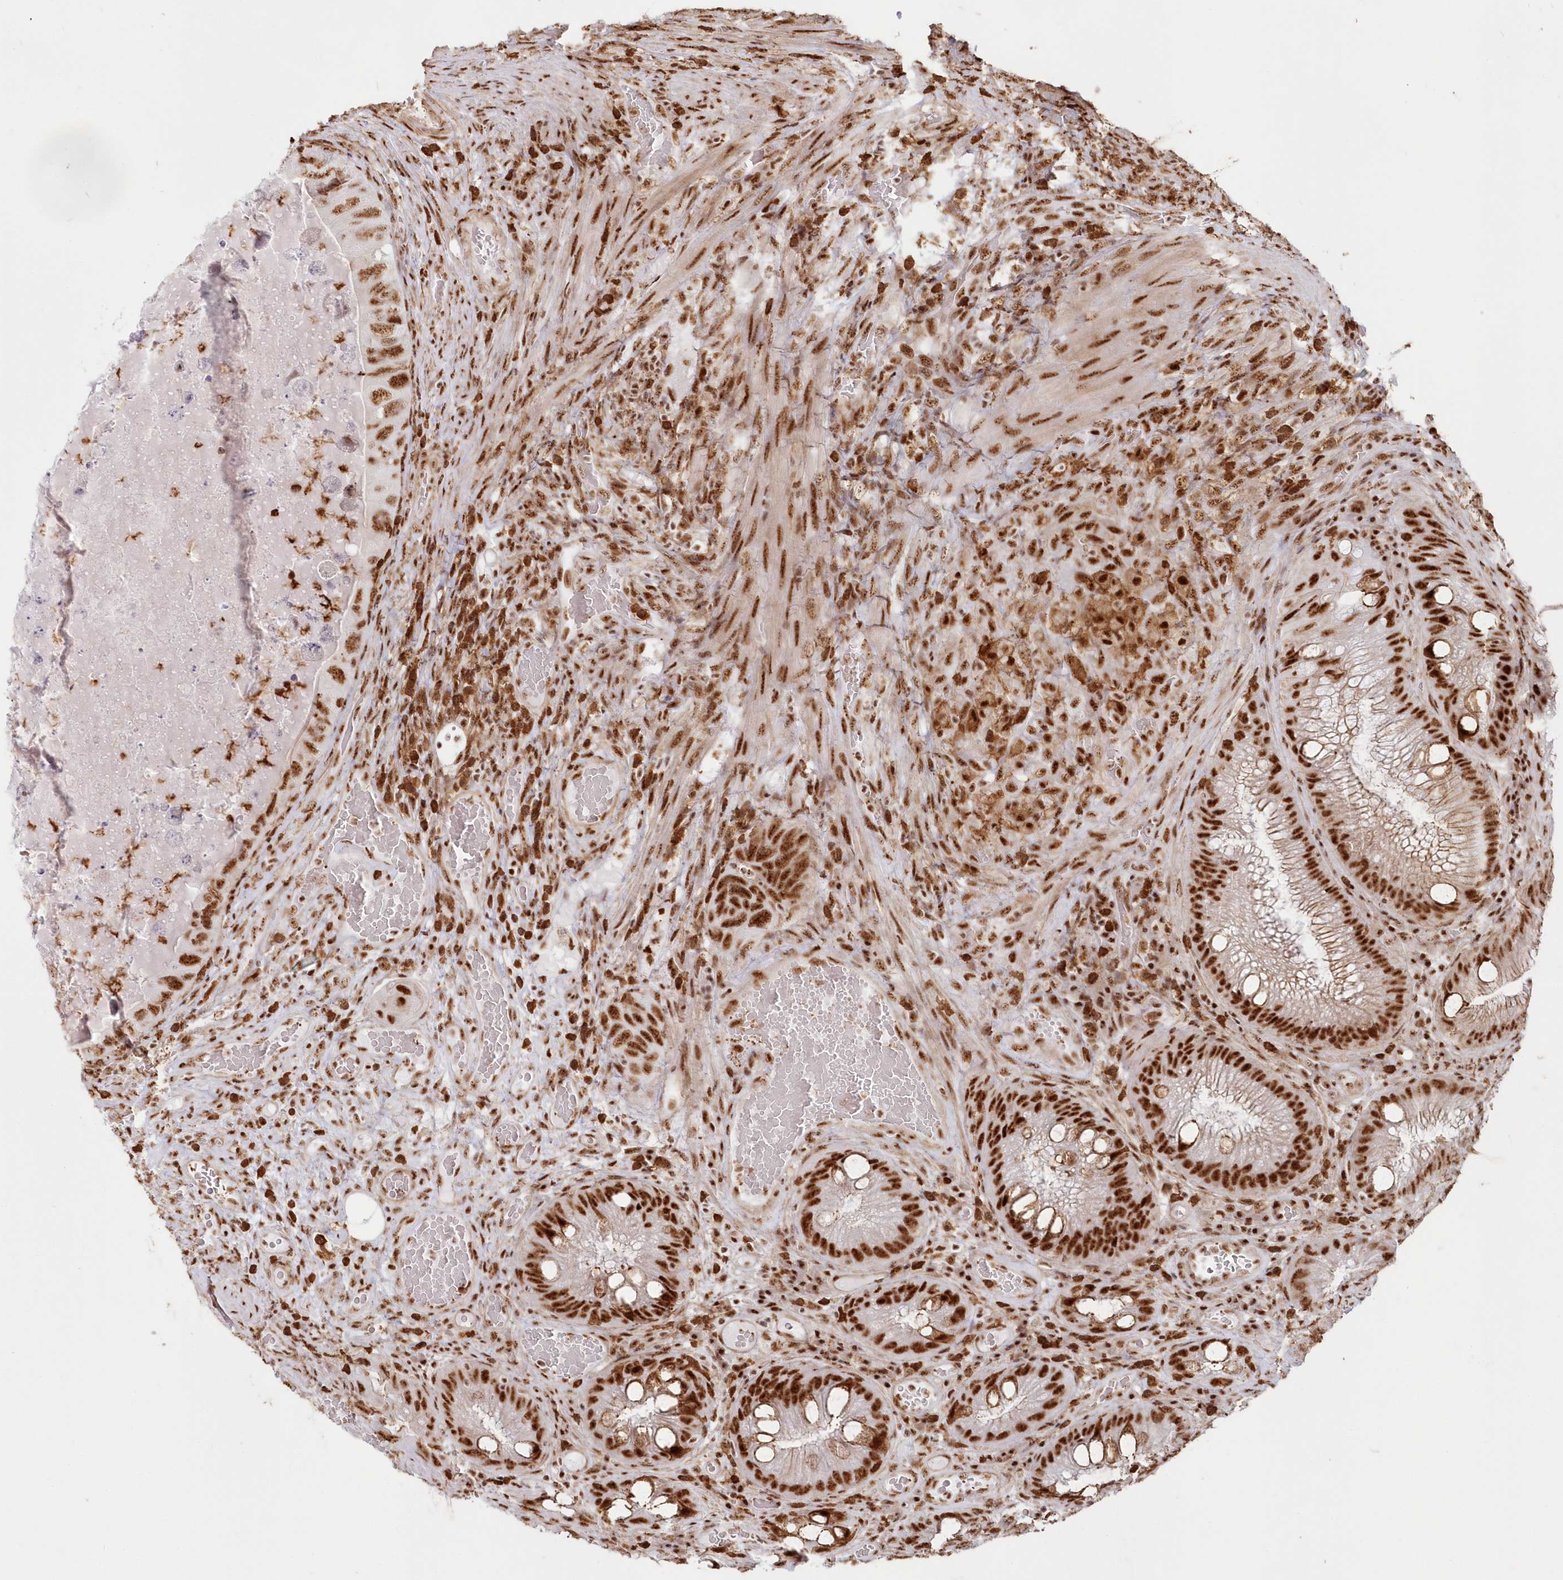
{"staining": {"intensity": "moderate", "quantity": ">75%", "location": "nuclear"}, "tissue": "colorectal cancer", "cell_type": "Tumor cells", "image_type": "cancer", "snomed": [{"axis": "morphology", "description": "Adenocarcinoma, NOS"}, {"axis": "topography", "description": "Rectum"}], "caption": "Moderate nuclear expression for a protein is present in approximately >75% of tumor cells of adenocarcinoma (colorectal) using immunohistochemistry.", "gene": "DDX46", "patient": {"sex": "male", "age": 63}}